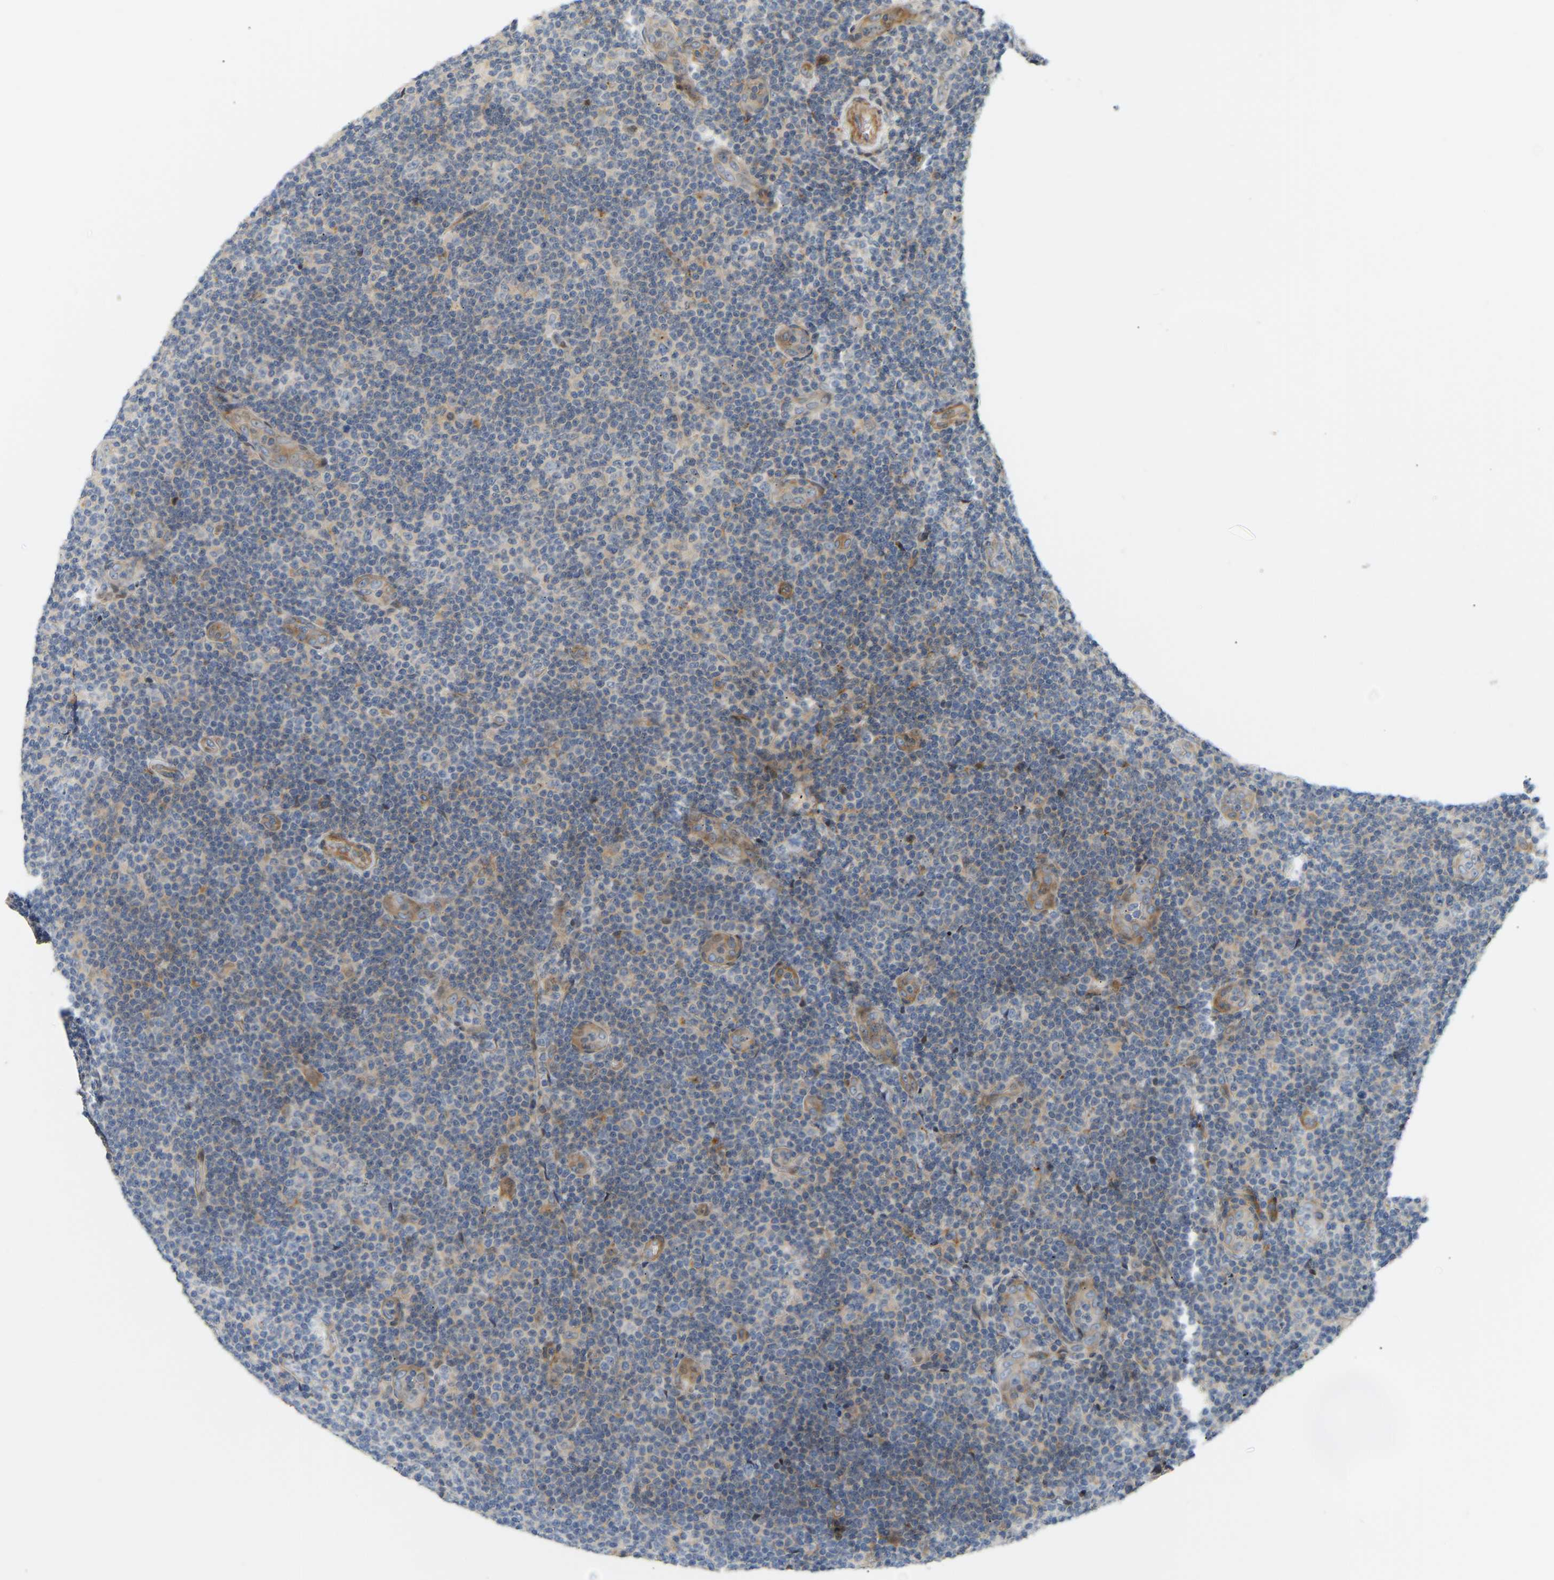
{"staining": {"intensity": "negative", "quantity": "none", "location": "none"}, "tissue": "lymphoma", "cell_type": "Tumor cells", "image_type": "cancer", "snomed": [{"axis": "morphology", "description": "Malignant lymphoma, non-Hodgkin's type, Low grade"}, {"axis": "topography", "description": "Lymph node"}], "caption": "The IHC photomicrograph has no significant positivity in tumor cells of lymphoma tissue. The staining was performed using DAB (3,3'-diaminobenzidine) to visualize the protein expression in brown, while the nuclei were stained in blue with hematoxylin (Magnification: 20x).", "gene": "POGLUT2", "patient": {"sex": "male", "age": 83}}